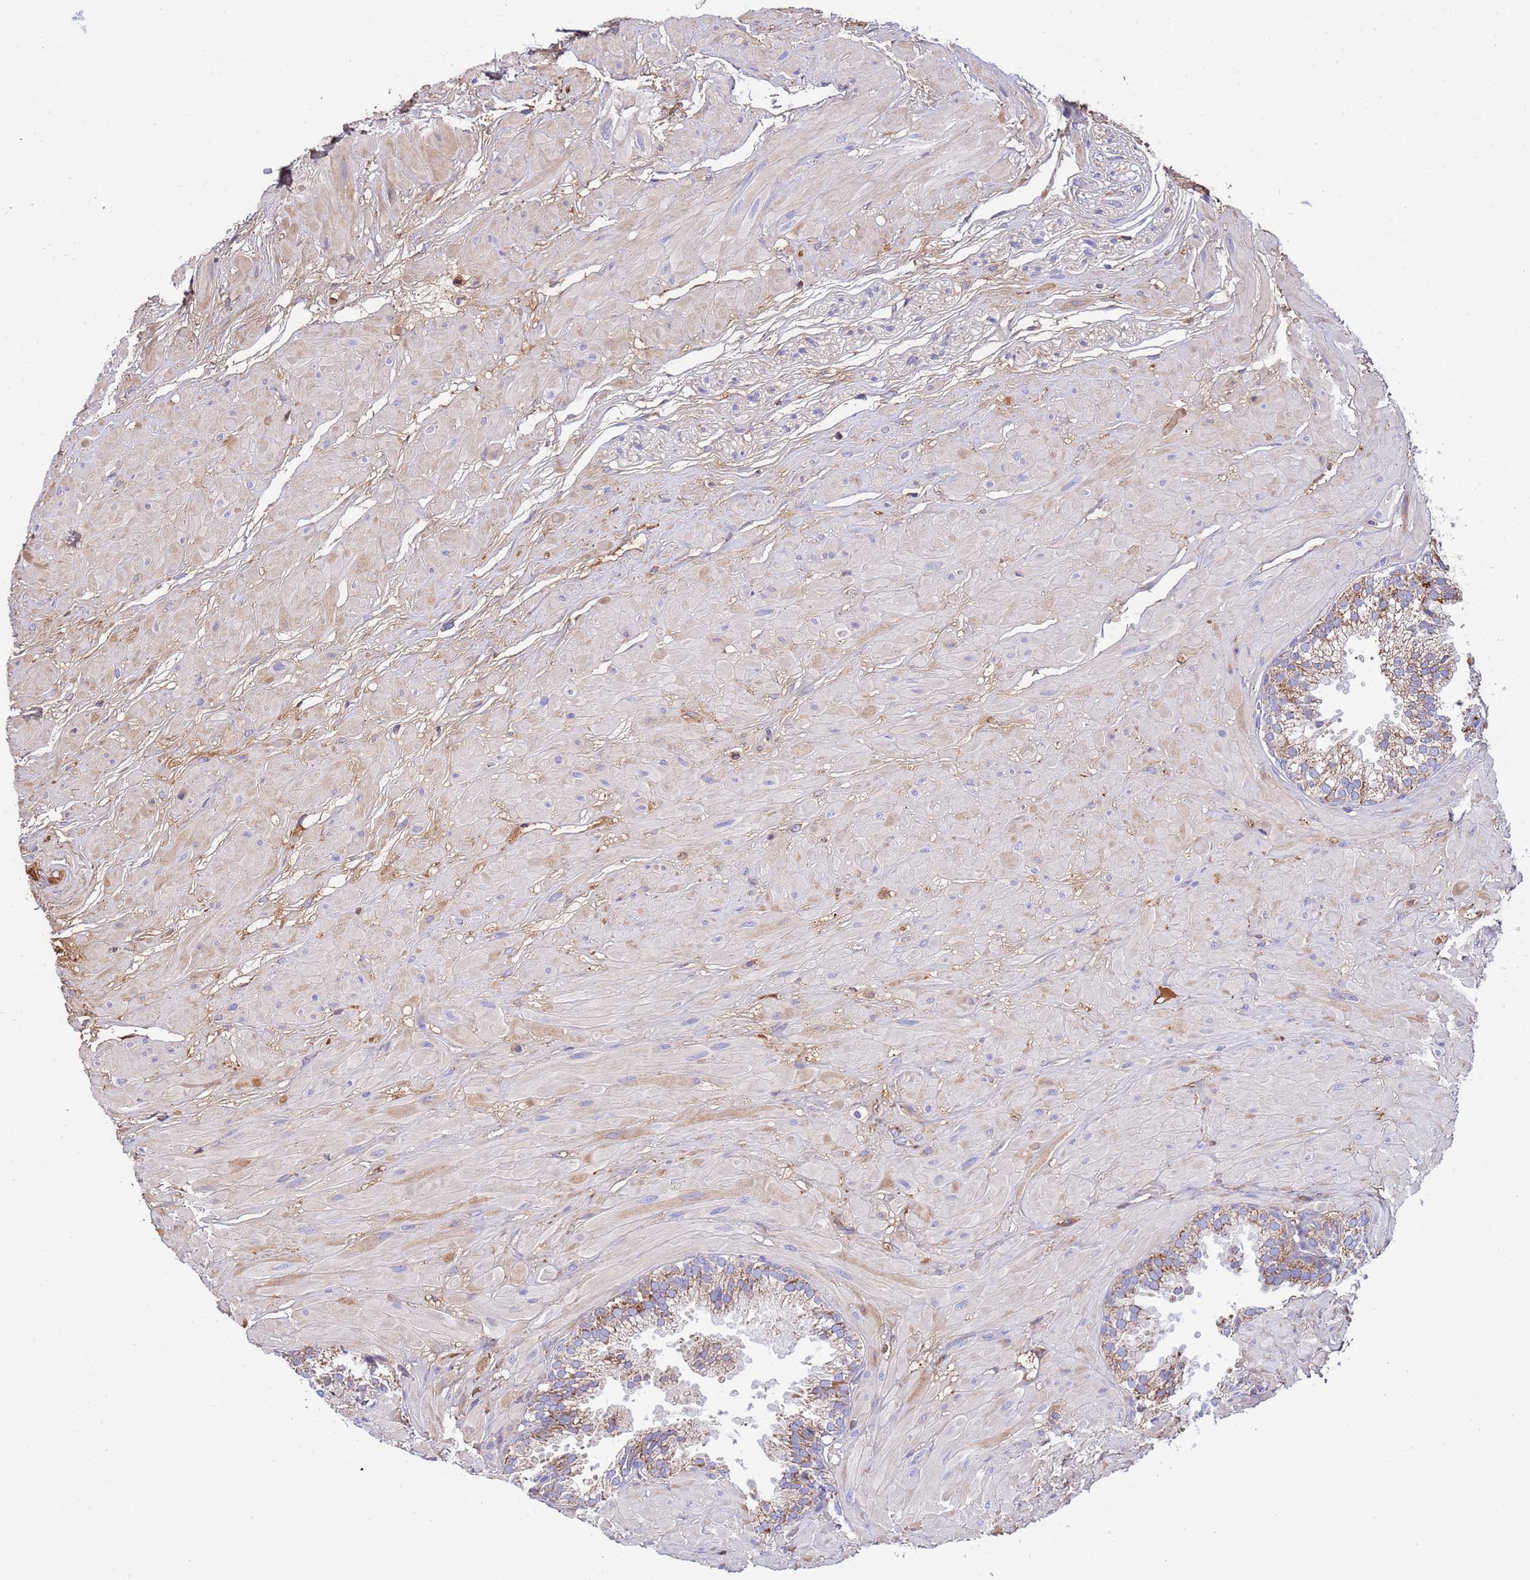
{"staining": {"intensity": "moderate", "quantity": "25%-75%", "location": "cytoplasmic/membranous"}, "tissue": "prostate", "cell_type": "Glandular cells", "image_type": "normal", "snomed": [{"axis": "morphology", "description": "Normal tissue, NOS"}, {"axis": "topography", "description": "Prostate"}, {"axis": "topography", "description": "Peripheral nerve tissue"}], "caption": "Glandular cells exhibit medium levels of moderate cytoplasmic/membranous positivity in approximately 25%-75% of cells in normal human prostate.", "gene": "GLUD1", "patient": {"sex": "male", "age": 55}}